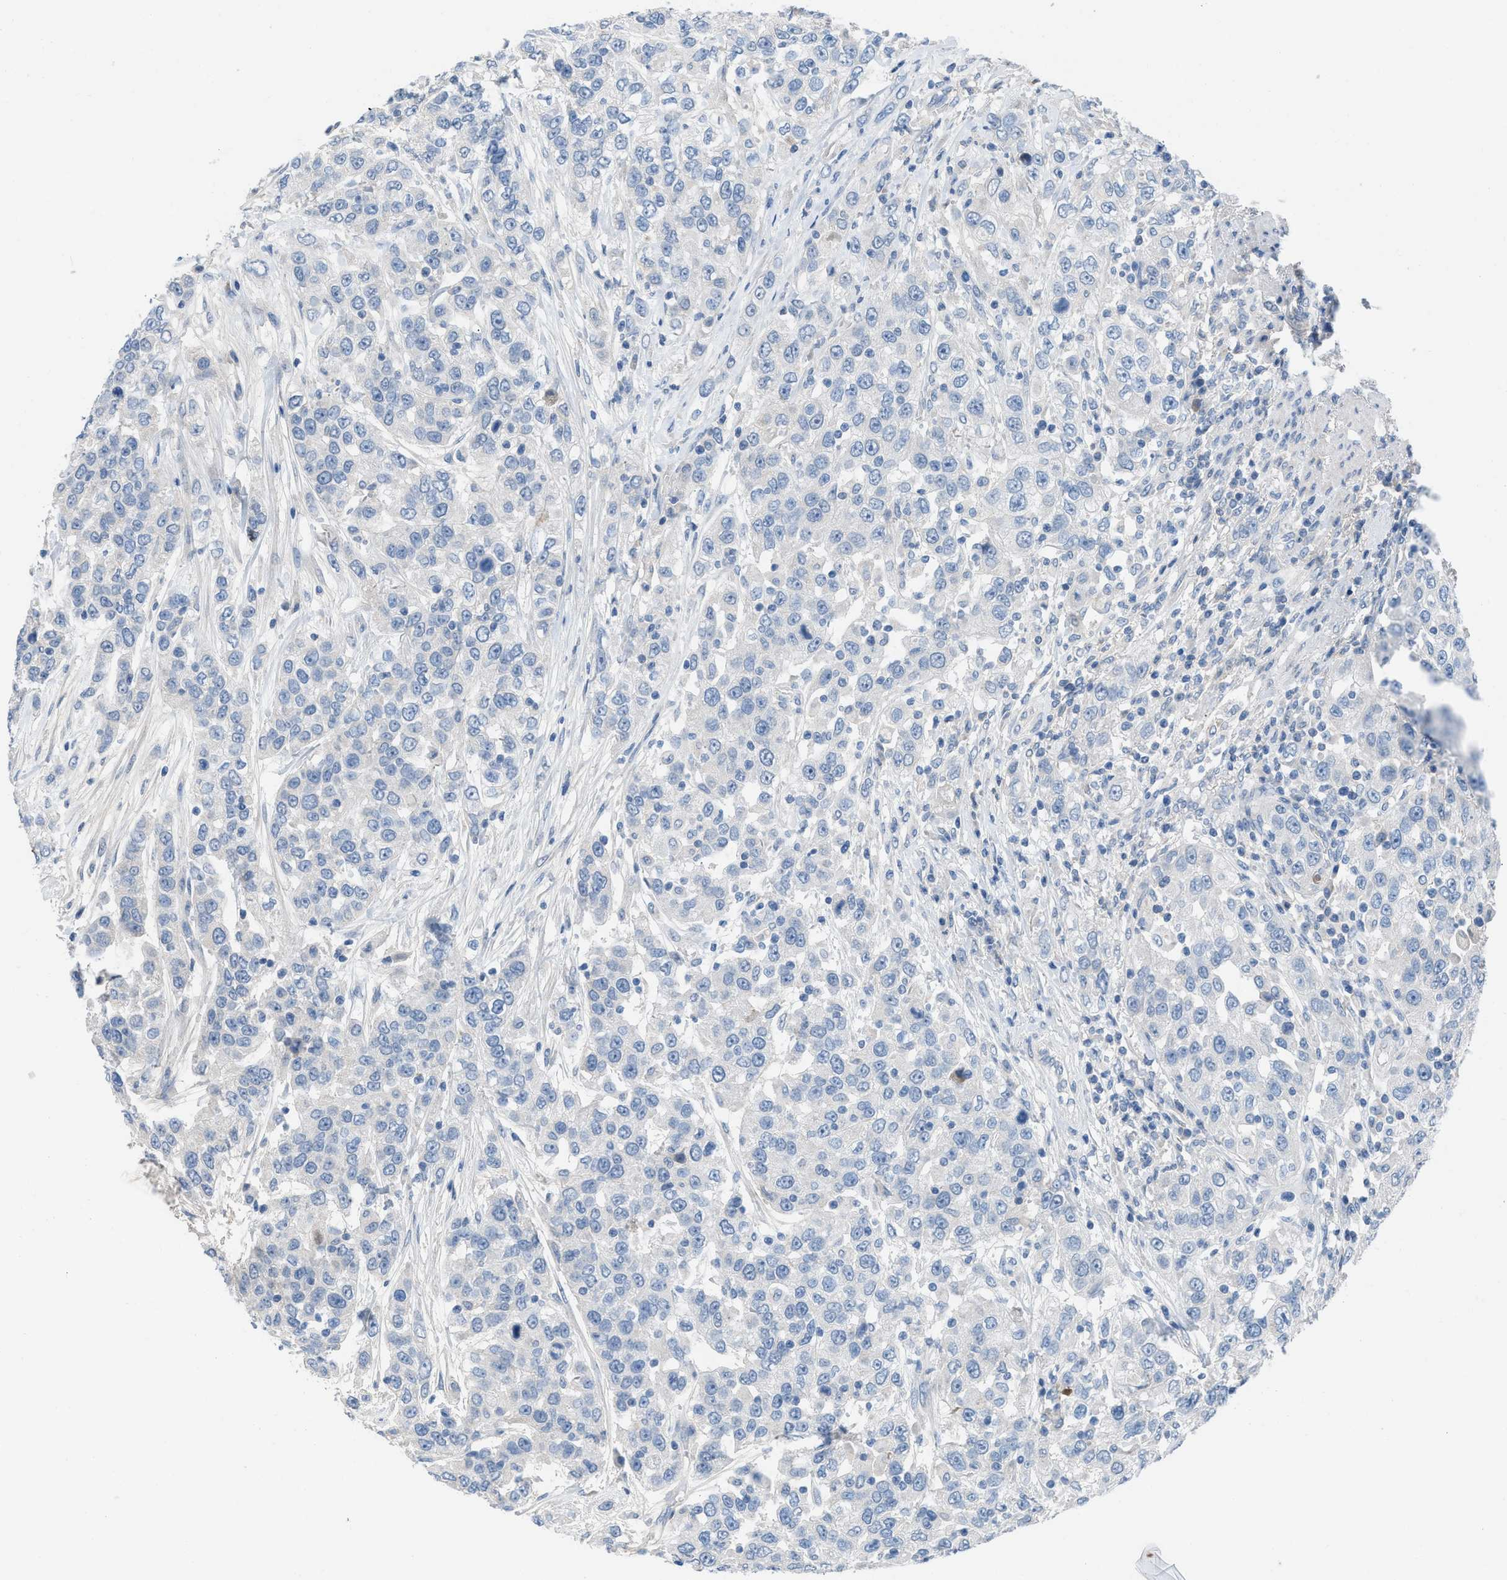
{"staining": {"intensity": "negative", "quantity": "none", "location": "none"}, "tissue": "urothelial cancer", "cell_type": "Tumor cells", "image_type": "cancer", "snomed": [{"axis": "morphology", "description": "Urothelial carcinoma, High grade"}, {"axis": "topography", "description": "Urinary bladder"}], "caption": "IHC histopathology image of human urothelial carcinoma (high-grade) stained for a protein (brown), which exhibits no positivity in tumor cells.", "gene": "HPX", "patient": {"sex": "female", "age": 80}}